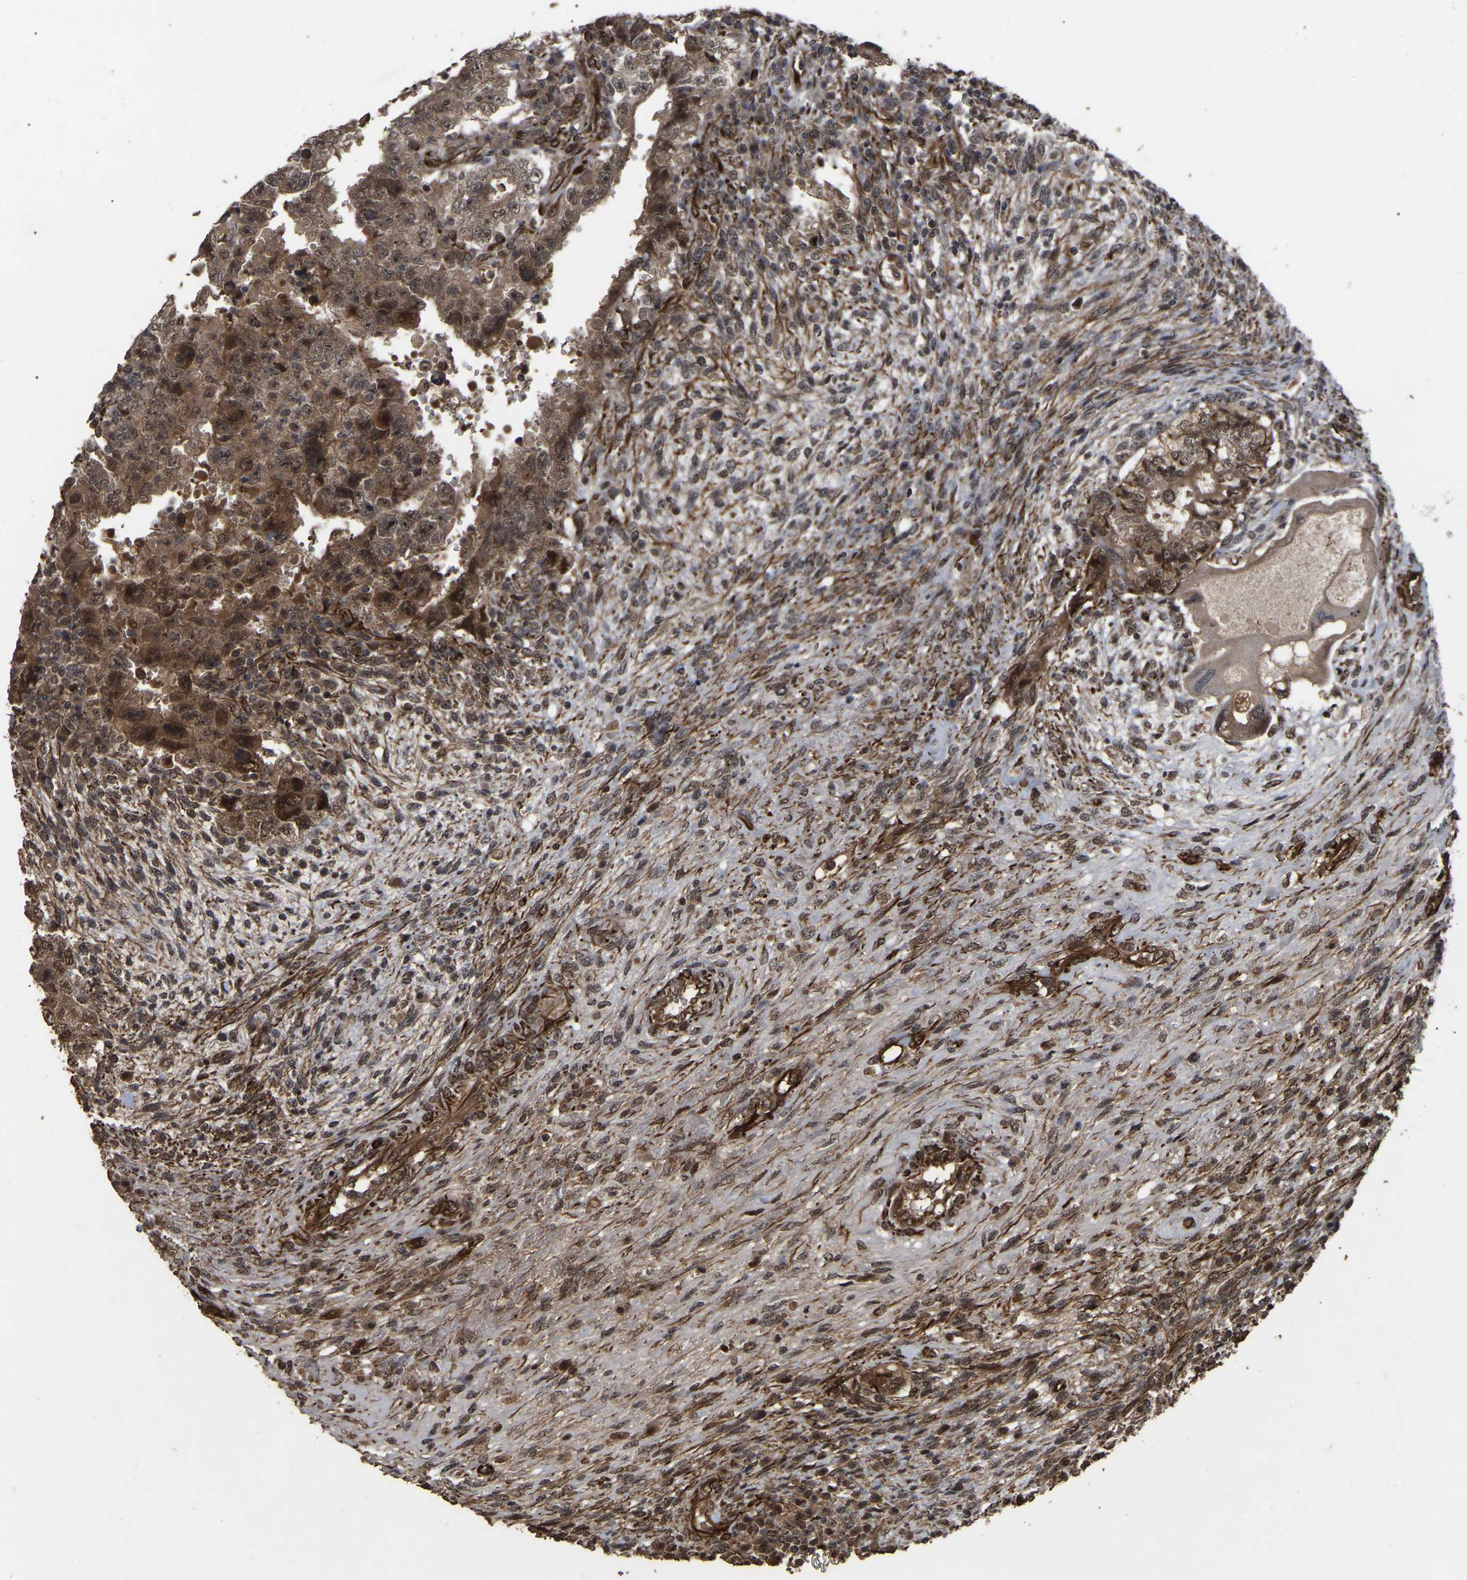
{"staining": {"intensity": "moderate", "quantity": ">75%", "location": "cytoplasmic/membranous"}, "tissue": "testis cancer", "cell_type": "Tumor cells", "image_type": "cancer", "snomed": [{"axis": "morphology", "description": "Carcinoma, Embryonal, NOS"}, {"axis": "topography", "description": "Testis"}], "caption": "Immunohistochemistry (IHC) image of neoplastic tissue: embryonal carcinoma (testis) stained using IHC exhibits medium levels of moderate protein expression localized specifically in the cytoplasmic/membranous of tumor cells, appearing as a cytoplasmic/membranous brown color.", "gene": "FAM161B", "patient": {"sex": "male", "age": 26}}